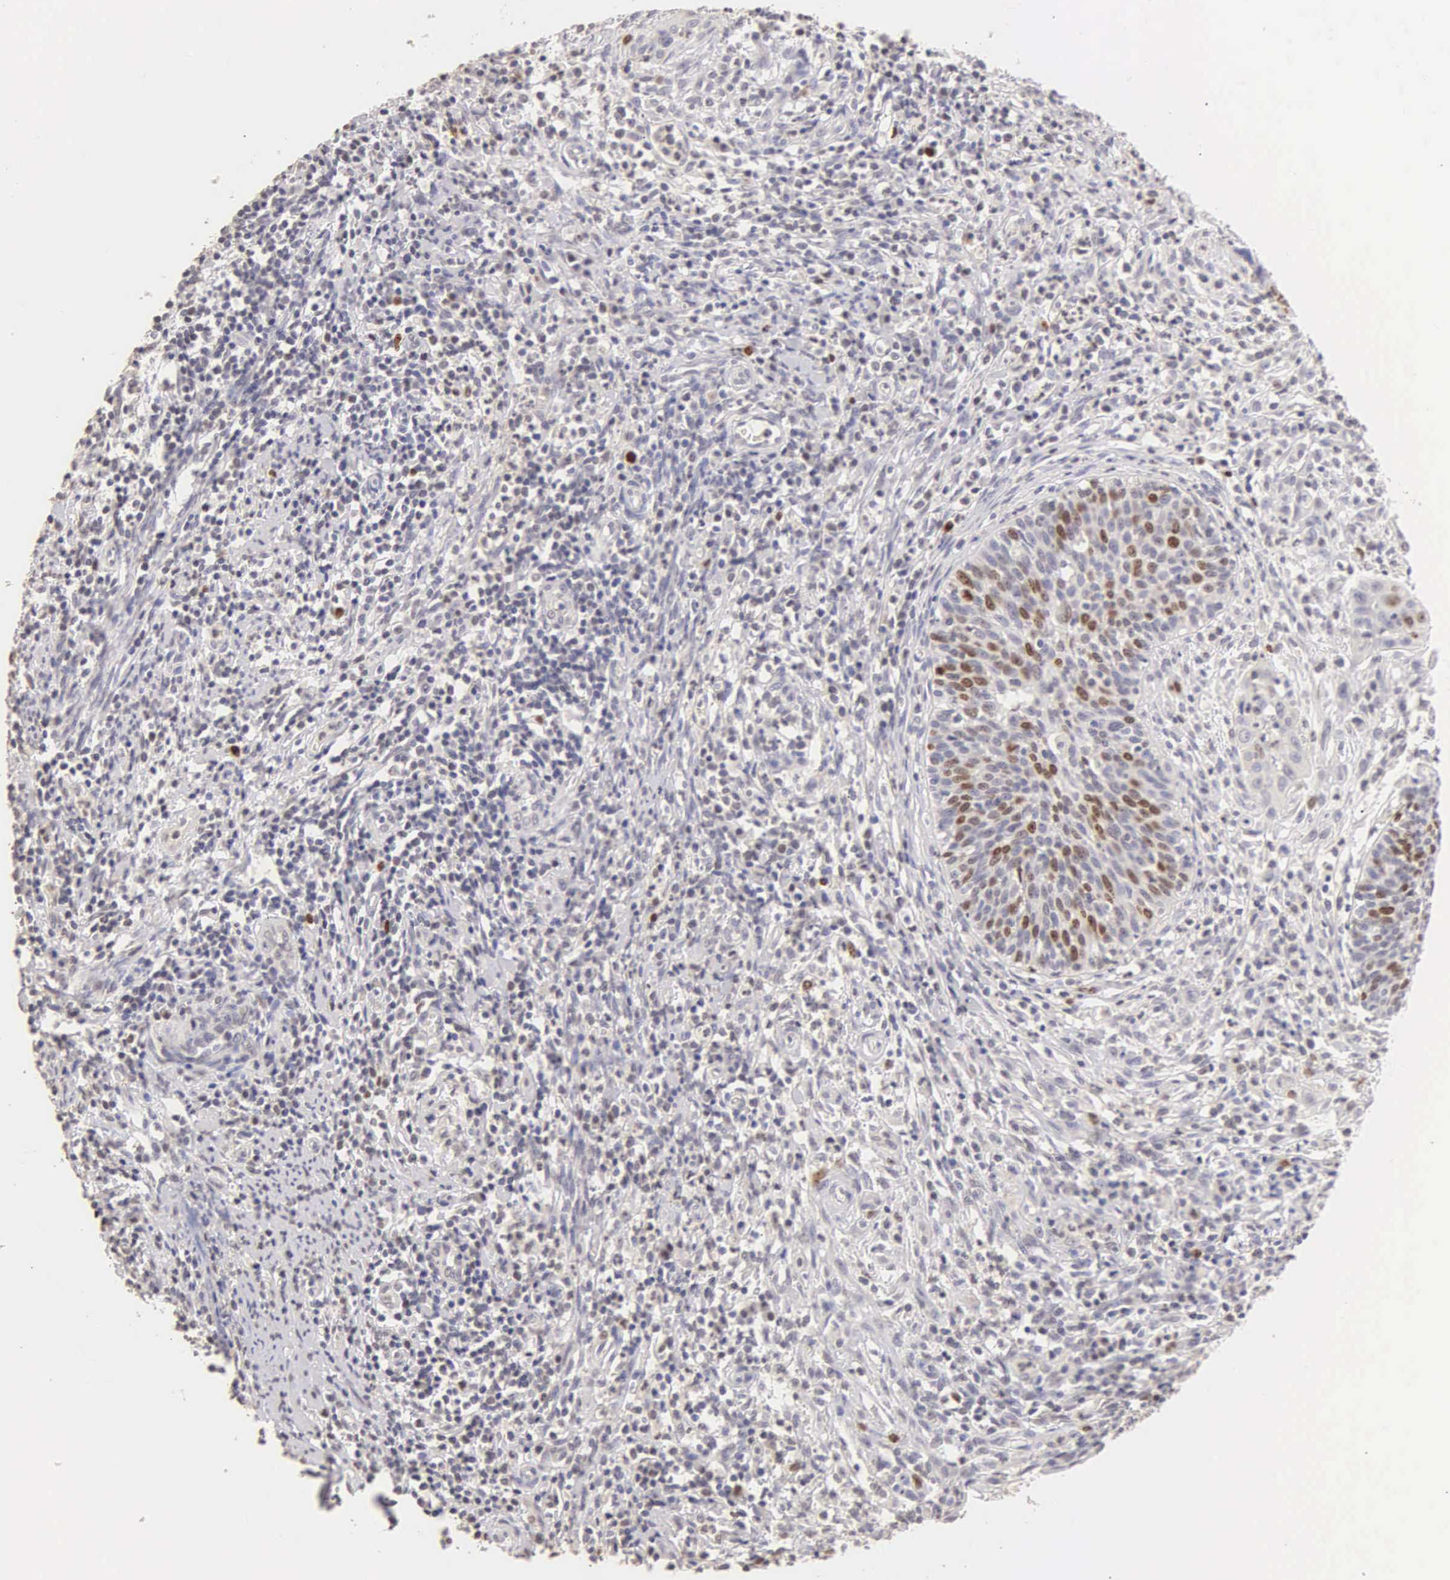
{"staining": {"intensity": "moderate", "quantity": "25%-75%", "location": "nuclear"}, "tissue": "cervical cancer", "cell_type": "Tumor cells", "image_type": "cancer", "snomed": [{"axis": "morphology", "description": "Squamous cell carcinoma, NOS"}, {"axis": "topography", "description": "Cervix"}], "caption": "IHC image of cervical cancer stained for a protein (brown), which shows medium levels of moderate nuclear staining in approximately 25%-75% of tumor cells.", "gene": "MKI67", "patient": {"sex": "female", "age": 41}}